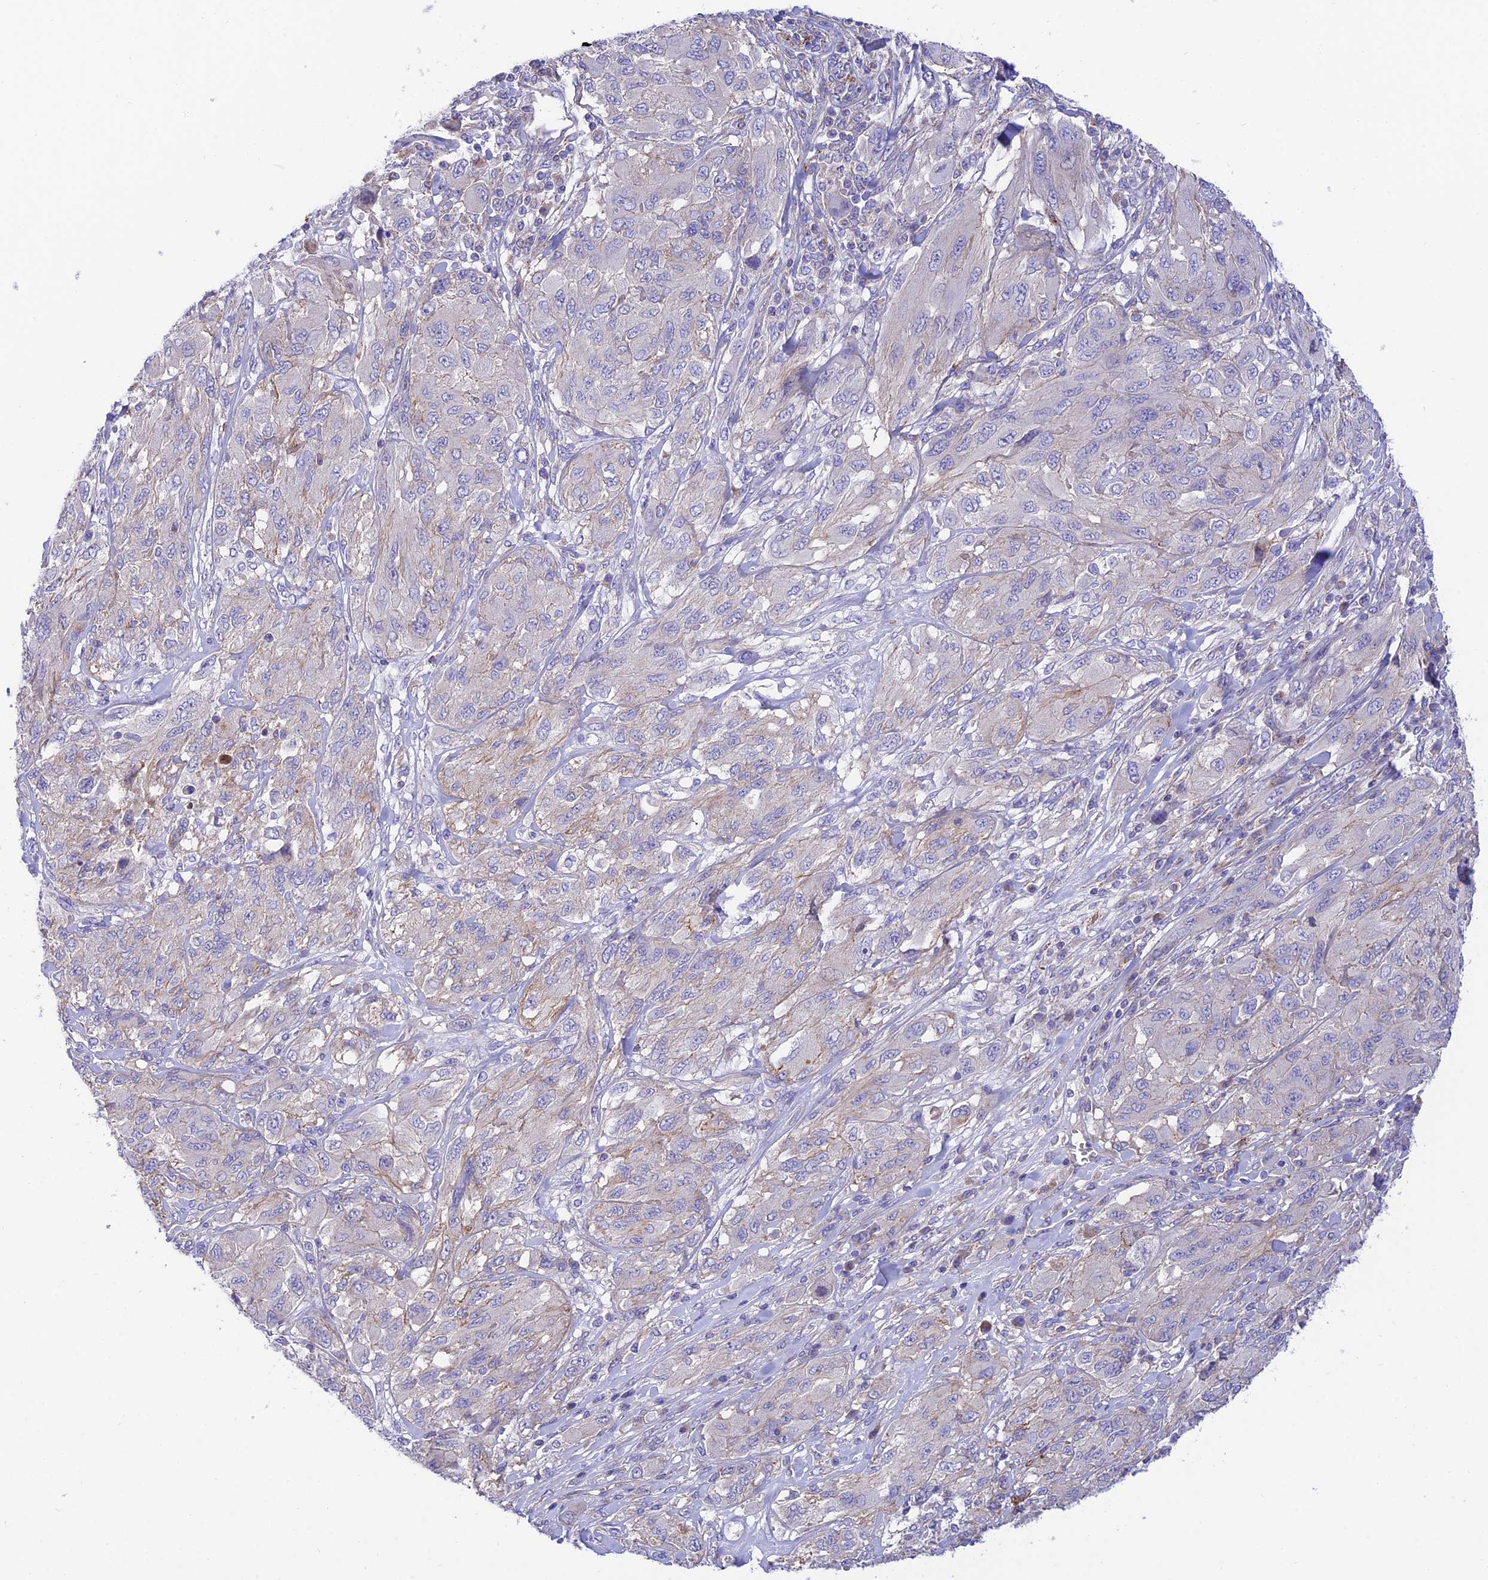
{"staining": {"intensity": "negative", "quantity": "none", "location": "none"}, "tissue": "melanoma", "cell_type": "Tumor cells", "image_type": "cancer", "snomed": [{"axis": "morphology", "description": "Malignant melanoma, NOS"}, {"axis": "topography", "description": "Skin"}], "caption": "An immunohistochemistry photomicrograph of melanoma is shown. There is no staining in tumor cells of melanoma. The staining is performed using DAB brown chromogen with nuclei counter-stained in using hematoxylin.", "gene": "CCDC157", "patient": {"sex": "female", "age": 91}}